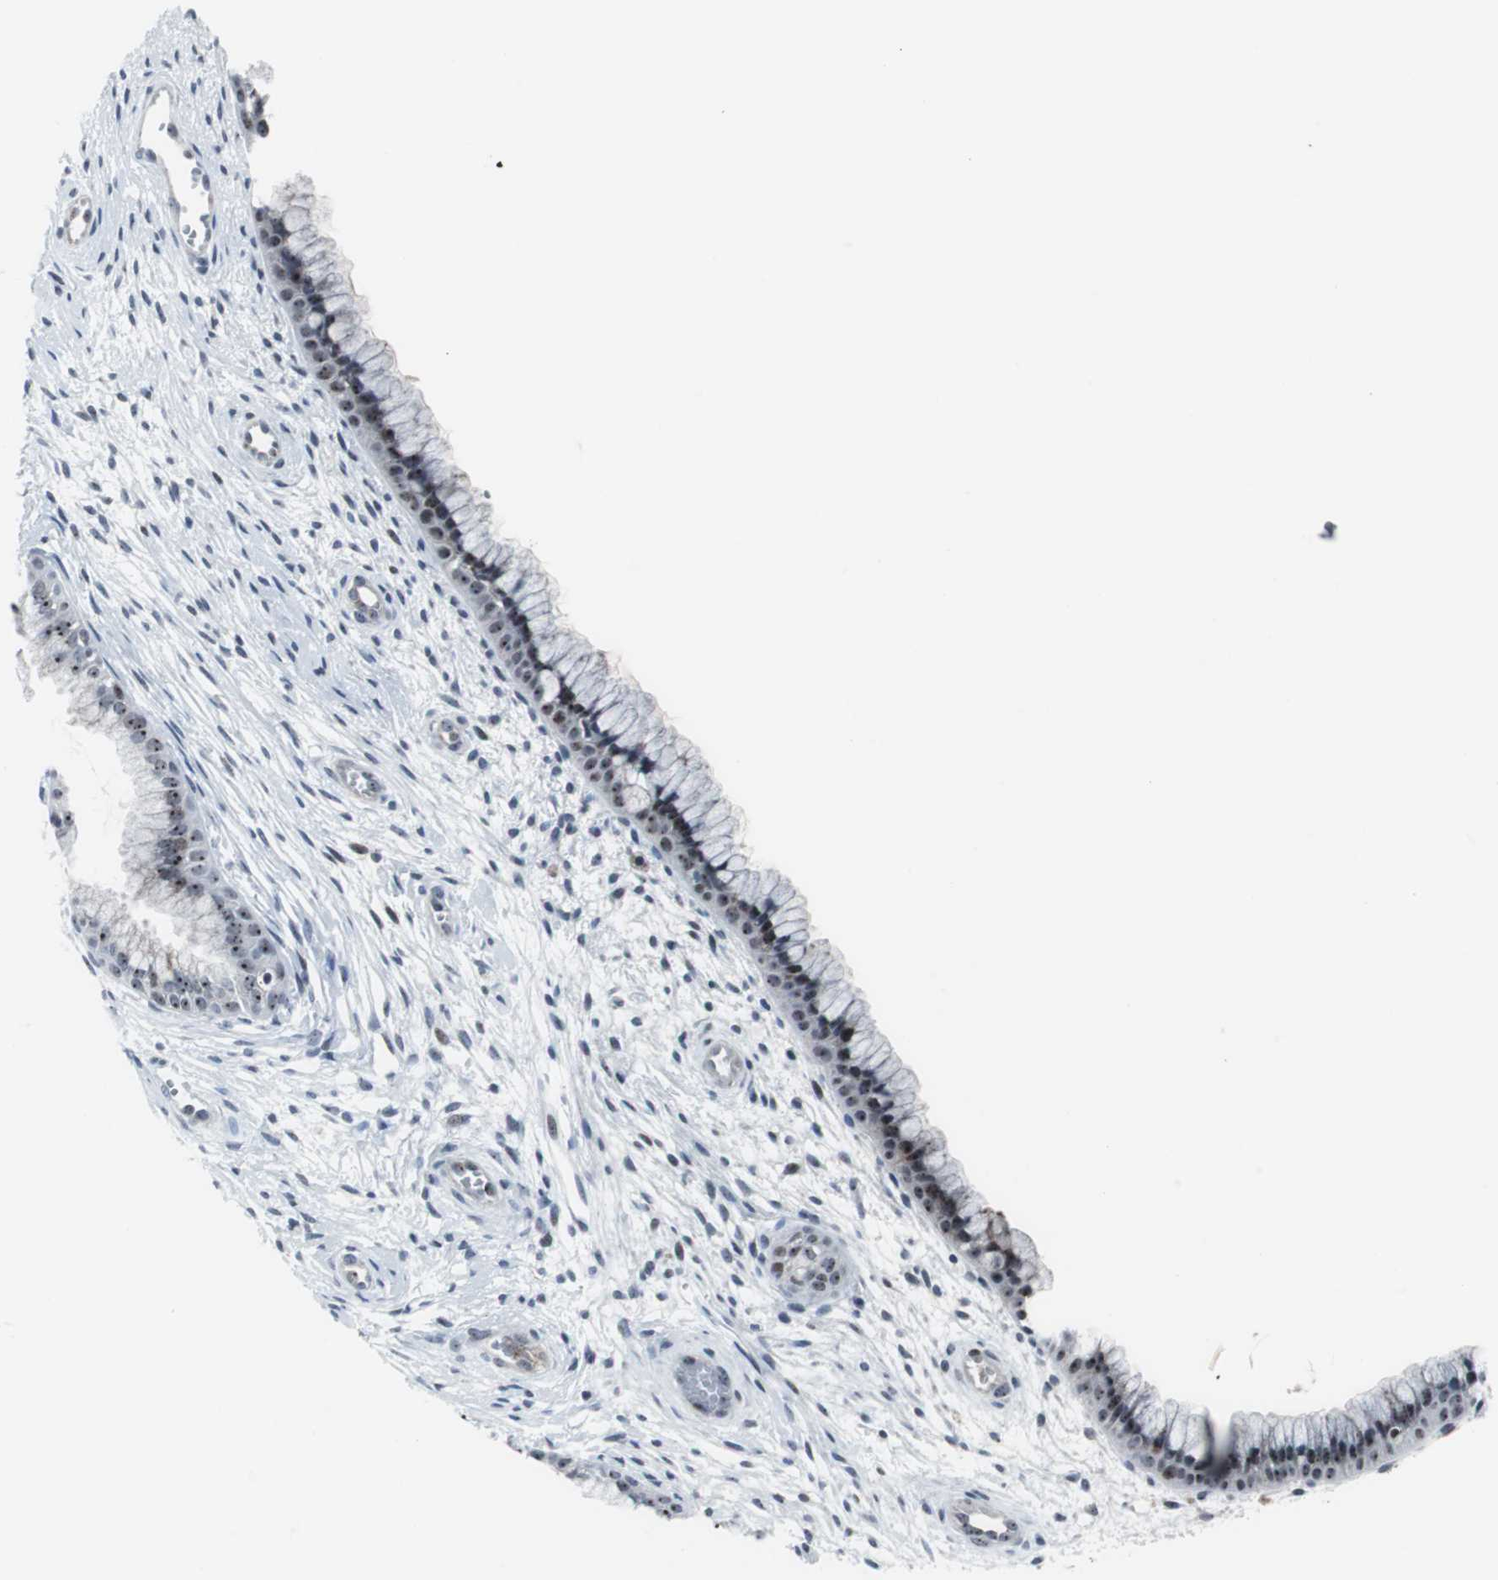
{"staining": {"intensity": "strong", "quantity": ">75%", "location": "nuclear"}, "tissue": "cervix", "cell_type": "Glandular cells", "image_type": "normal", "snomed": [{"axis": "morphology", "description": "Normal tissue, NOS"}, {"axis": "topography", "description": "Cervix"}], "caption": "IHC histopathology image of benign human cervix stained for a protein (brown), which displays high levels of strong nuclear positivity in about >75% of glandular cells.", "gene": "DOK1", "patient": {"sex": "female", "age": 39}}